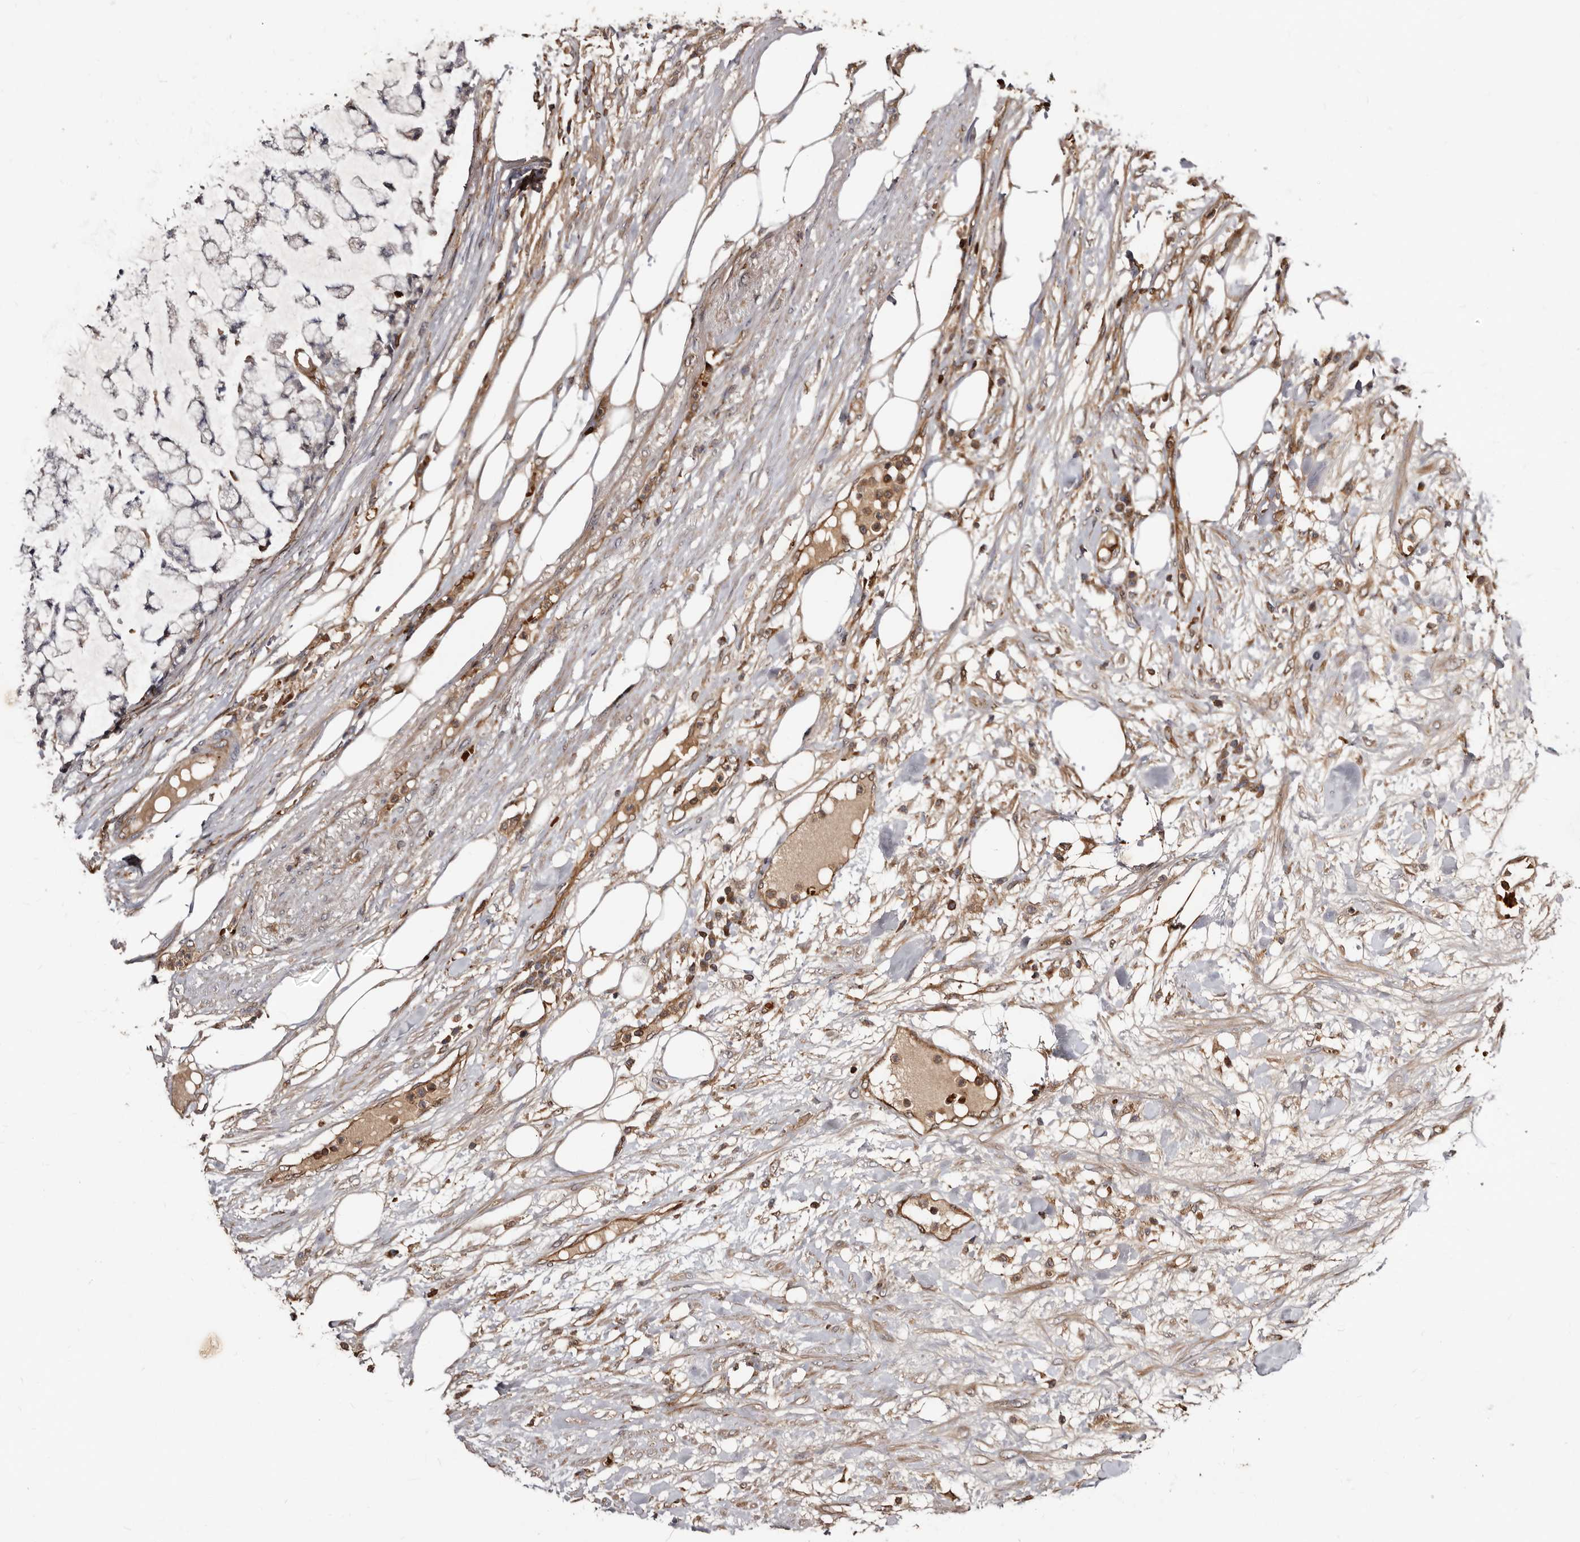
{"staining": {"intensity": "negative", "quantity": "none", "location": "none"}, "tissue": "colorectal cancer", "cell_type": "Tumor cells", "image_type": "cancer", "snomed": [{"axis": "morphology", "description": "Adenocarcinoma, NOS"}, {"axis": "topography", "description": "Colon"}], "caption": "This is a micrograph of immunohistochemistry (IHC) staining of colorectal cancer, which shows no expression in tumor cells.", "gene": "BAX", "patient": {"sex": "female", "age": 84}}